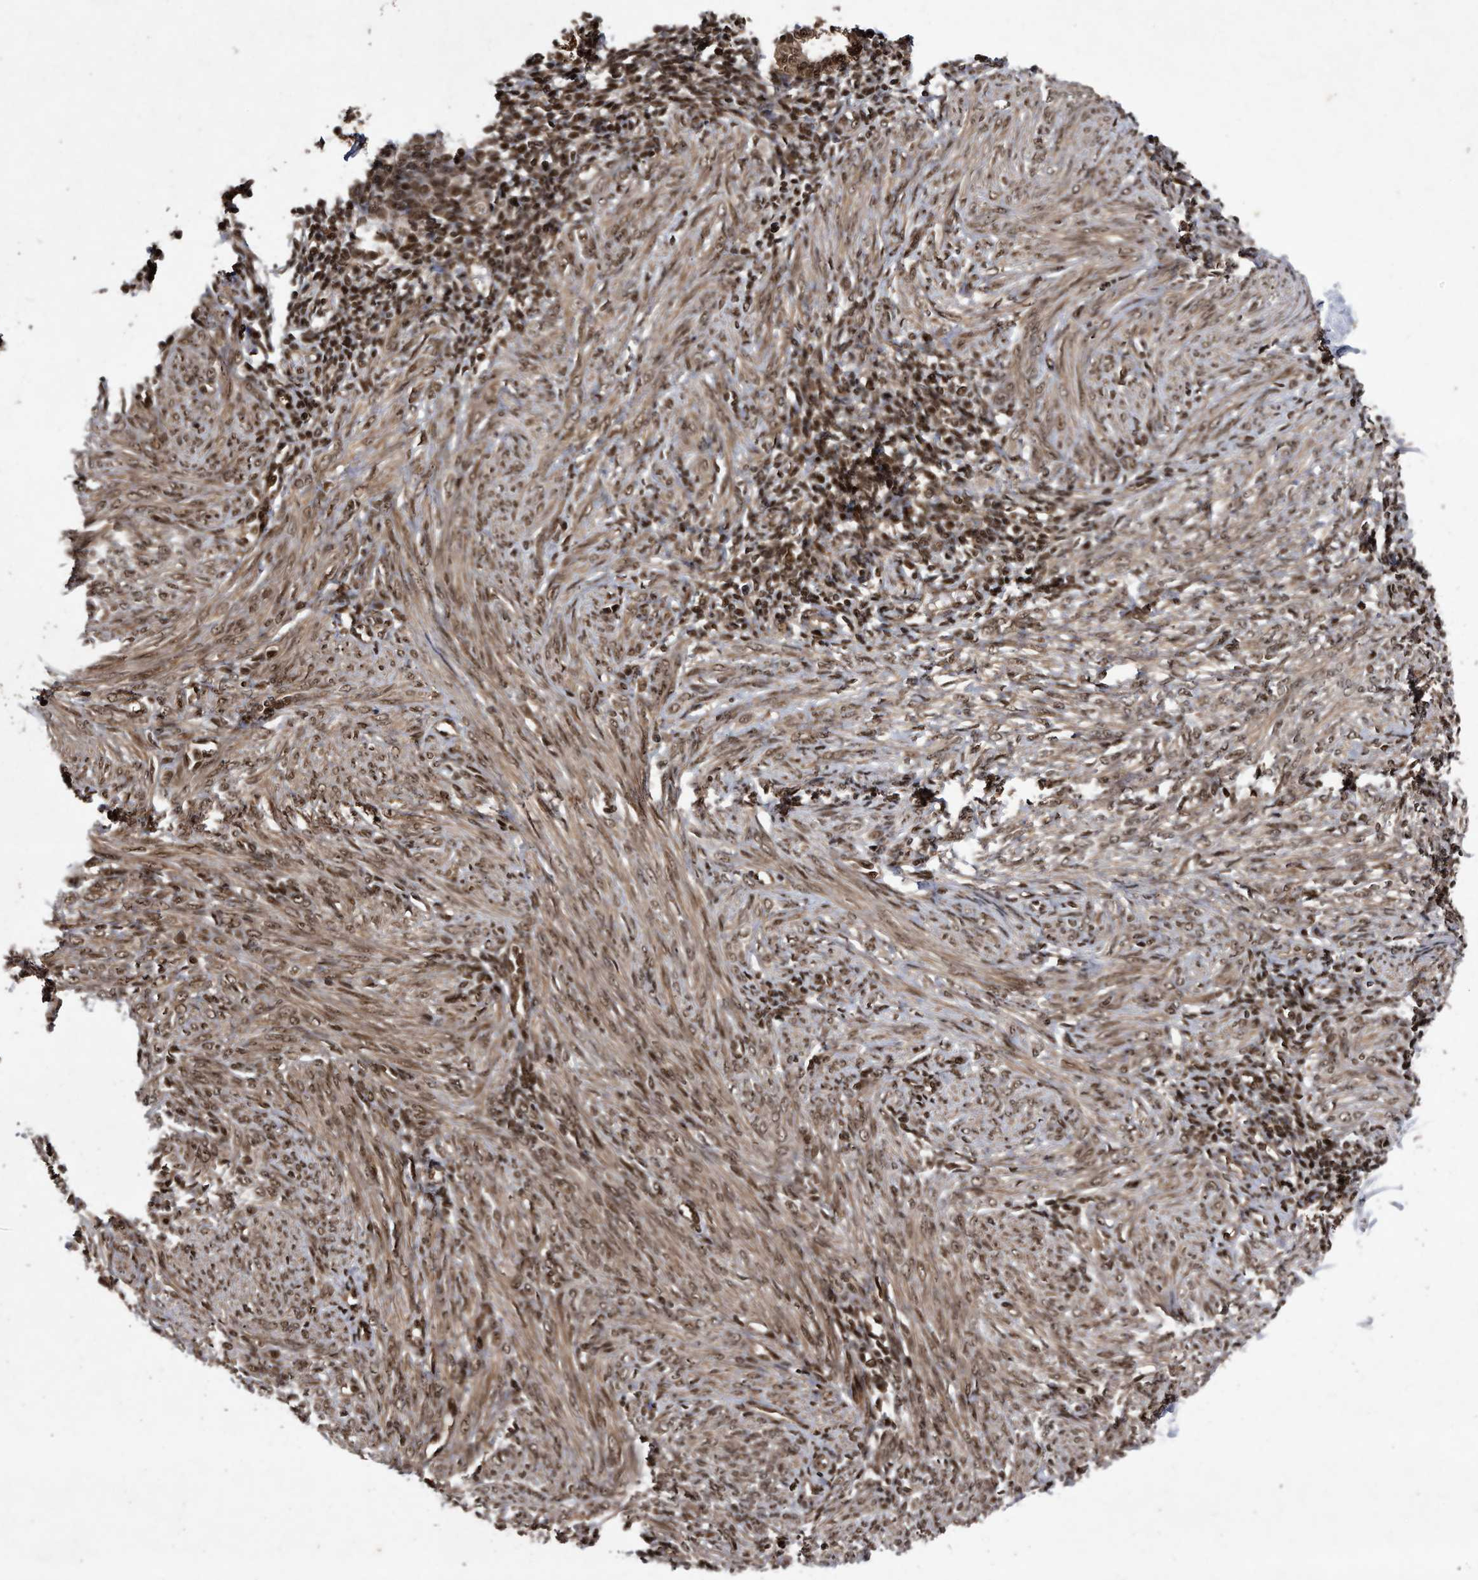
{"staining": {"intensity": "moderate", "quantity": ">75%", "location": "nuclear"}, "tissue": "endometrium", "cell_type": "Cells in endometrial stroma", "image_type": "normal", "snomed": [{"axis": "morphology", "description": "Normal tissue, NOS"}, {"axis": "topography", "description": "Endometrium"}], "caption": "IHC histopathology image of unremarkable endometrium: endometrium stained using immunohistochemistry (IHC) demonstrates medium levels of moderate protein expression localized specifically in the nuclear of cells in endometrial stroma, appearing as a nuclear brown color.", "gene": "RAD23B", "patient": {"sex": "female", "age": 77}}